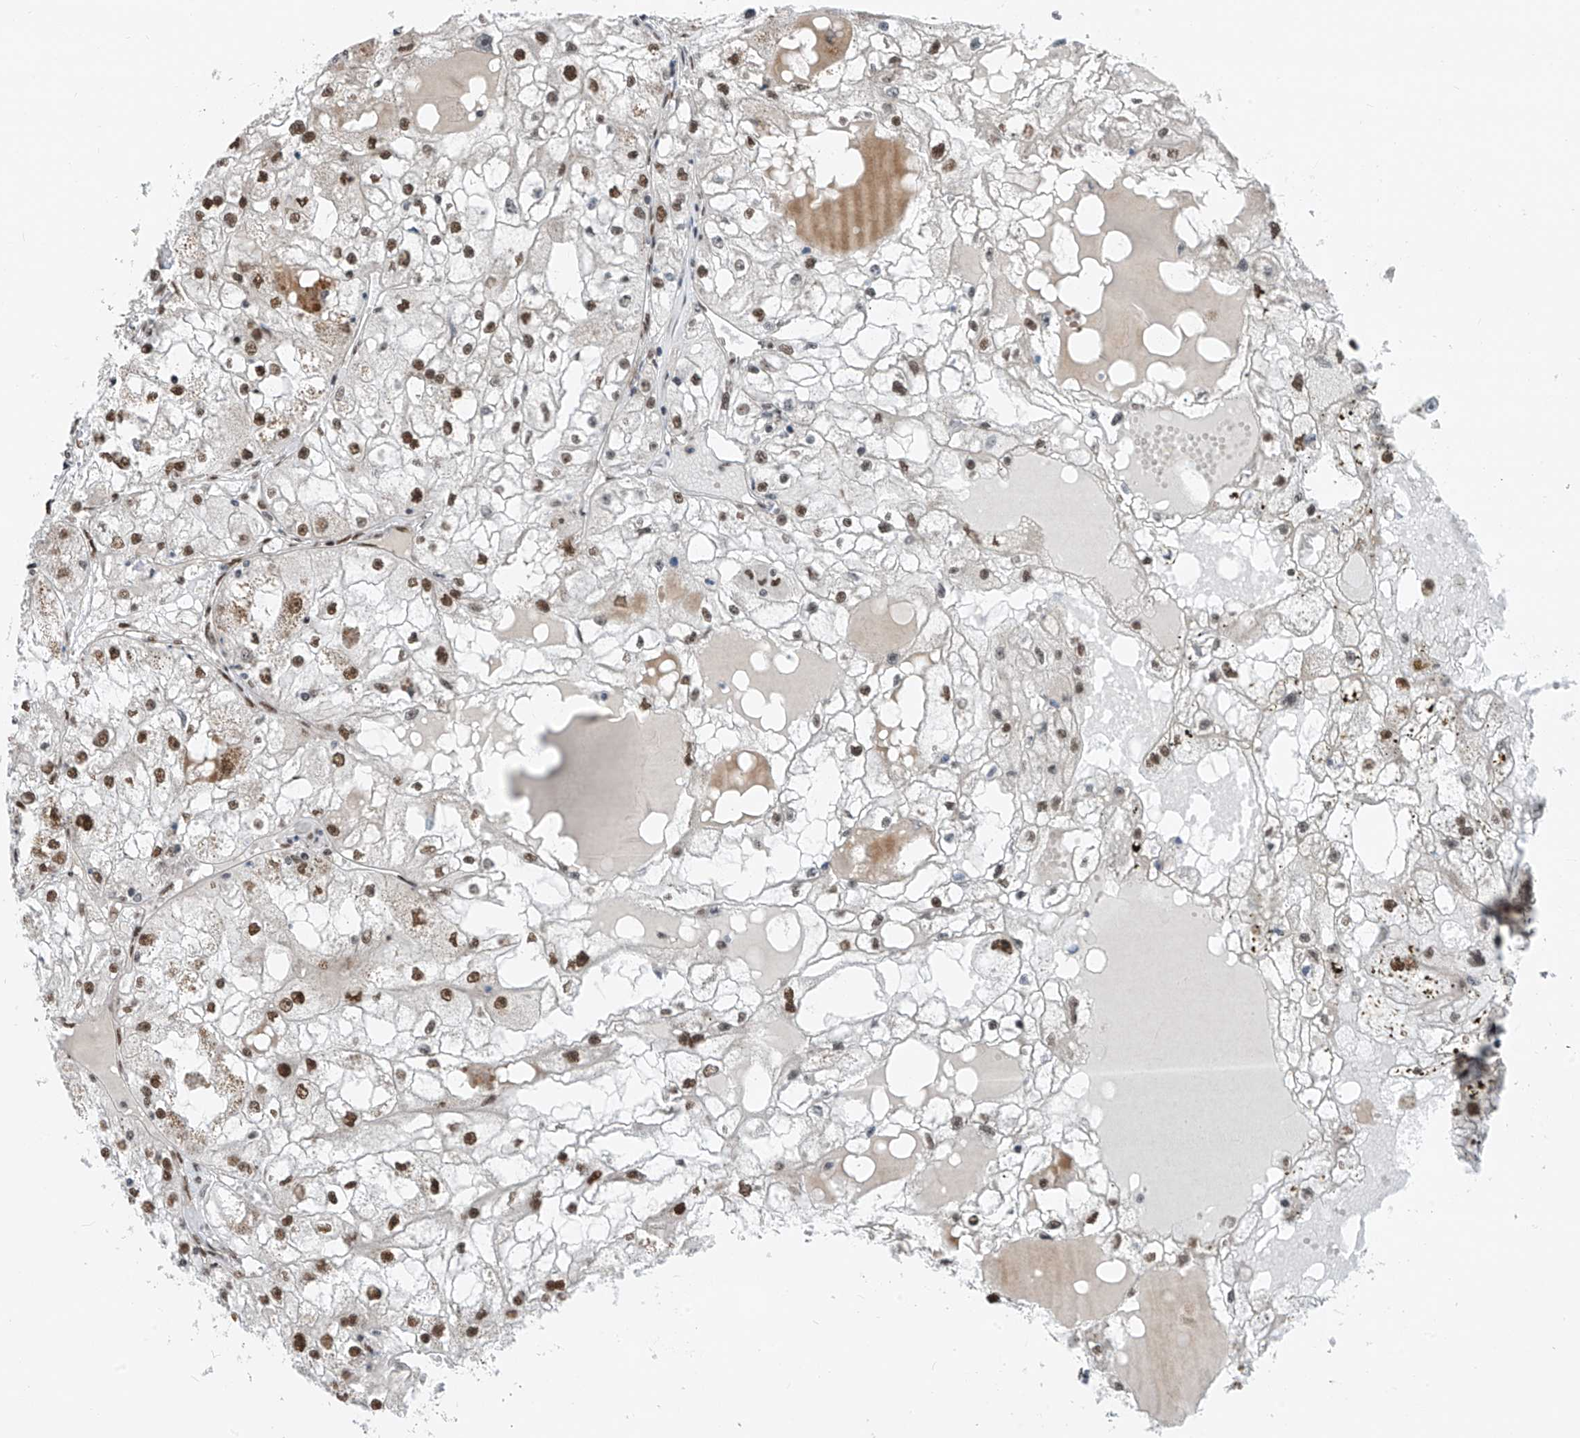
{"staining": {"intensity": "strong", "quantity": ">75%", "location": "nuclear"}, "tissue": "renal cancer", "cell_type": "Tumor cells", "image_type": "cancer", "snomed": [{"axis": "morphology", "description": "Adenocarcinoma, NOS"}, {"axis": "topography", "description": "Kidney"}], "caption": "This micrograph demonstrates renal adenocarcinoma stained with immunohistochemistry (IHC) to label a protein in brown. The nuclear of tumor cells show strong positivity for the protein. Nuclei are counter-stained blue.", "gene": "RBP7", "patient": {"sex": "male", "age": 56}}